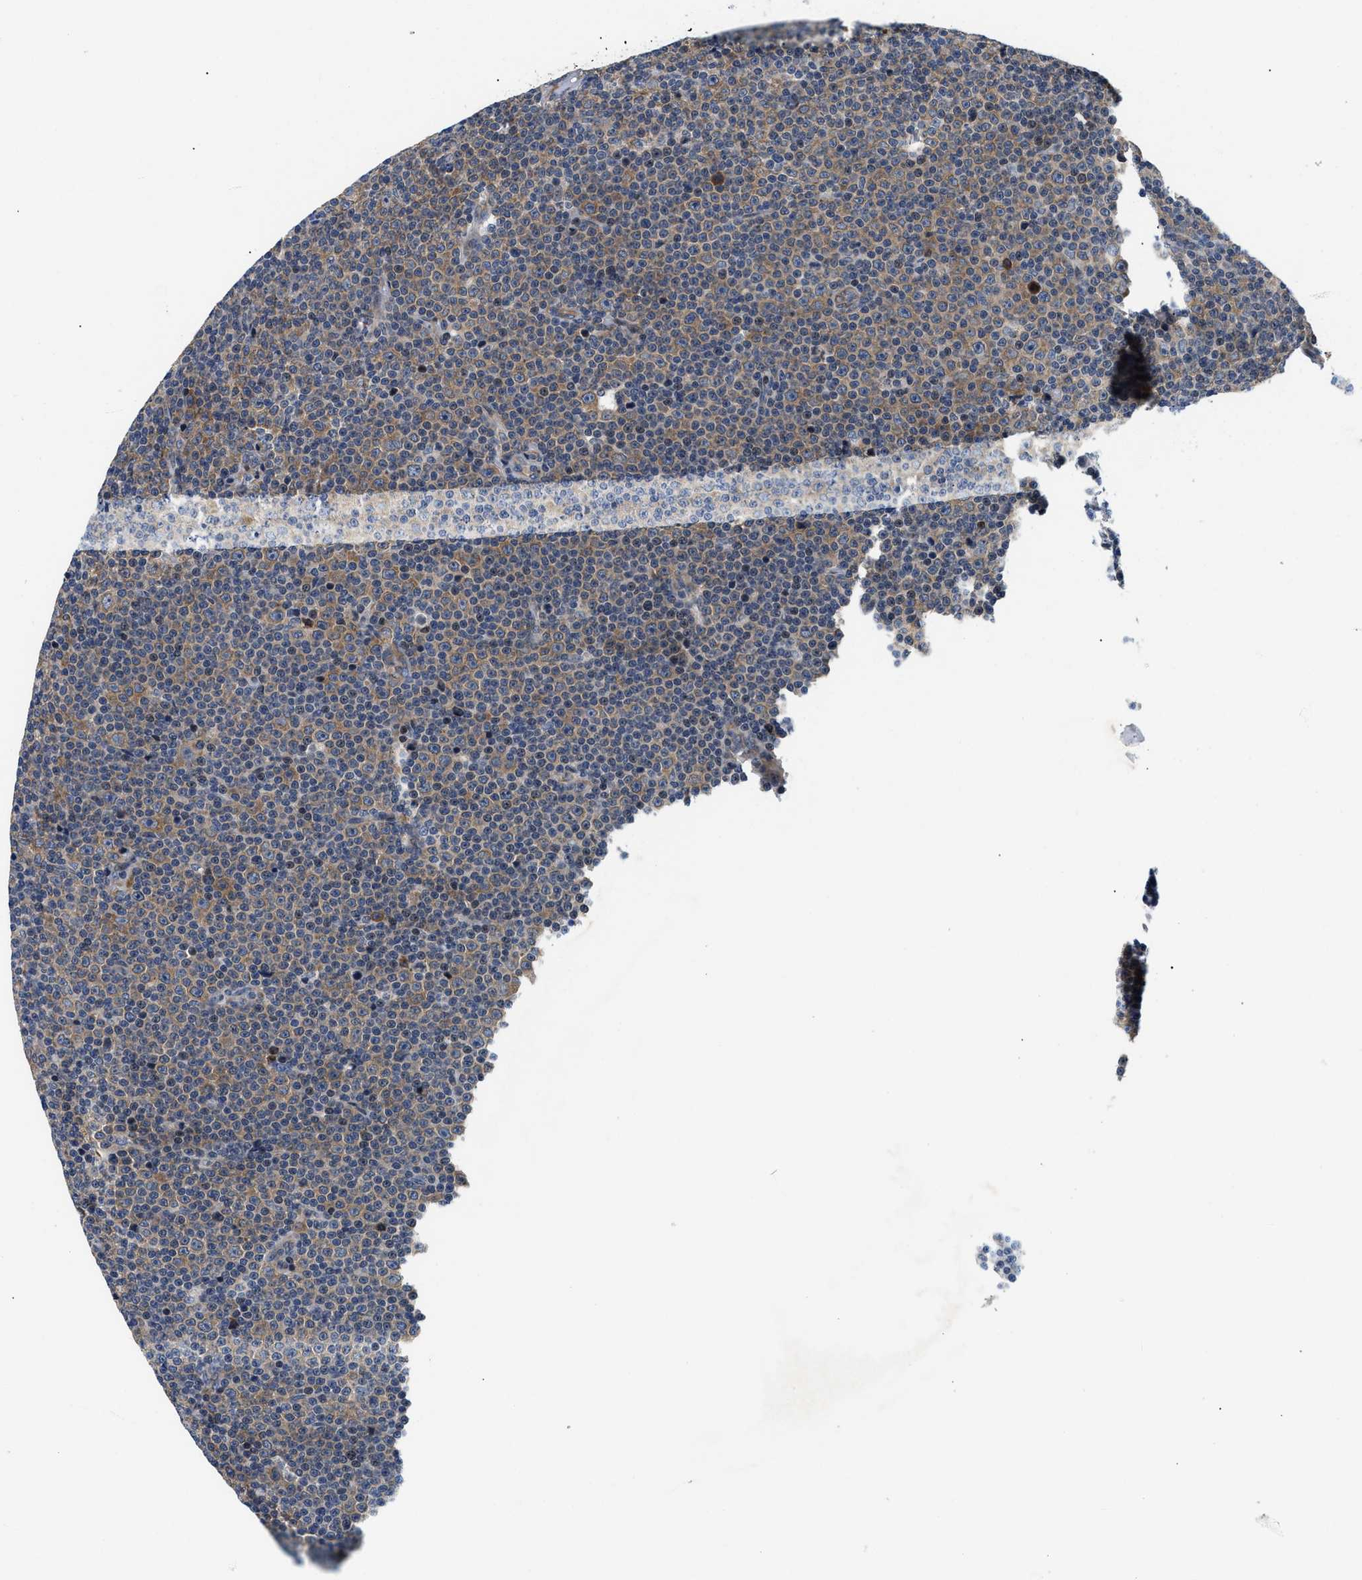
{"staining": {"intensity": "moderate", "quantity": "25%-75%", "location": "cytoplasmic/membranous"}, "tissue": "lymphoma", "cell_type": "Tumor cells", "image_type": "cancer", "snomed": [{"axis": "morphology", "description": "Malignant lymphoma, non-Hodgkin's type, Low grade"}, {"axis": "topography", "description": "Lymph node"}], "caption": "Moderate cytoplasmic/membranous protein staining is present in approximately 25%-75% of tumor cells in lymphoma.", "gene": "IKBKE", "patient": {"sex": "female", "age": 67}}